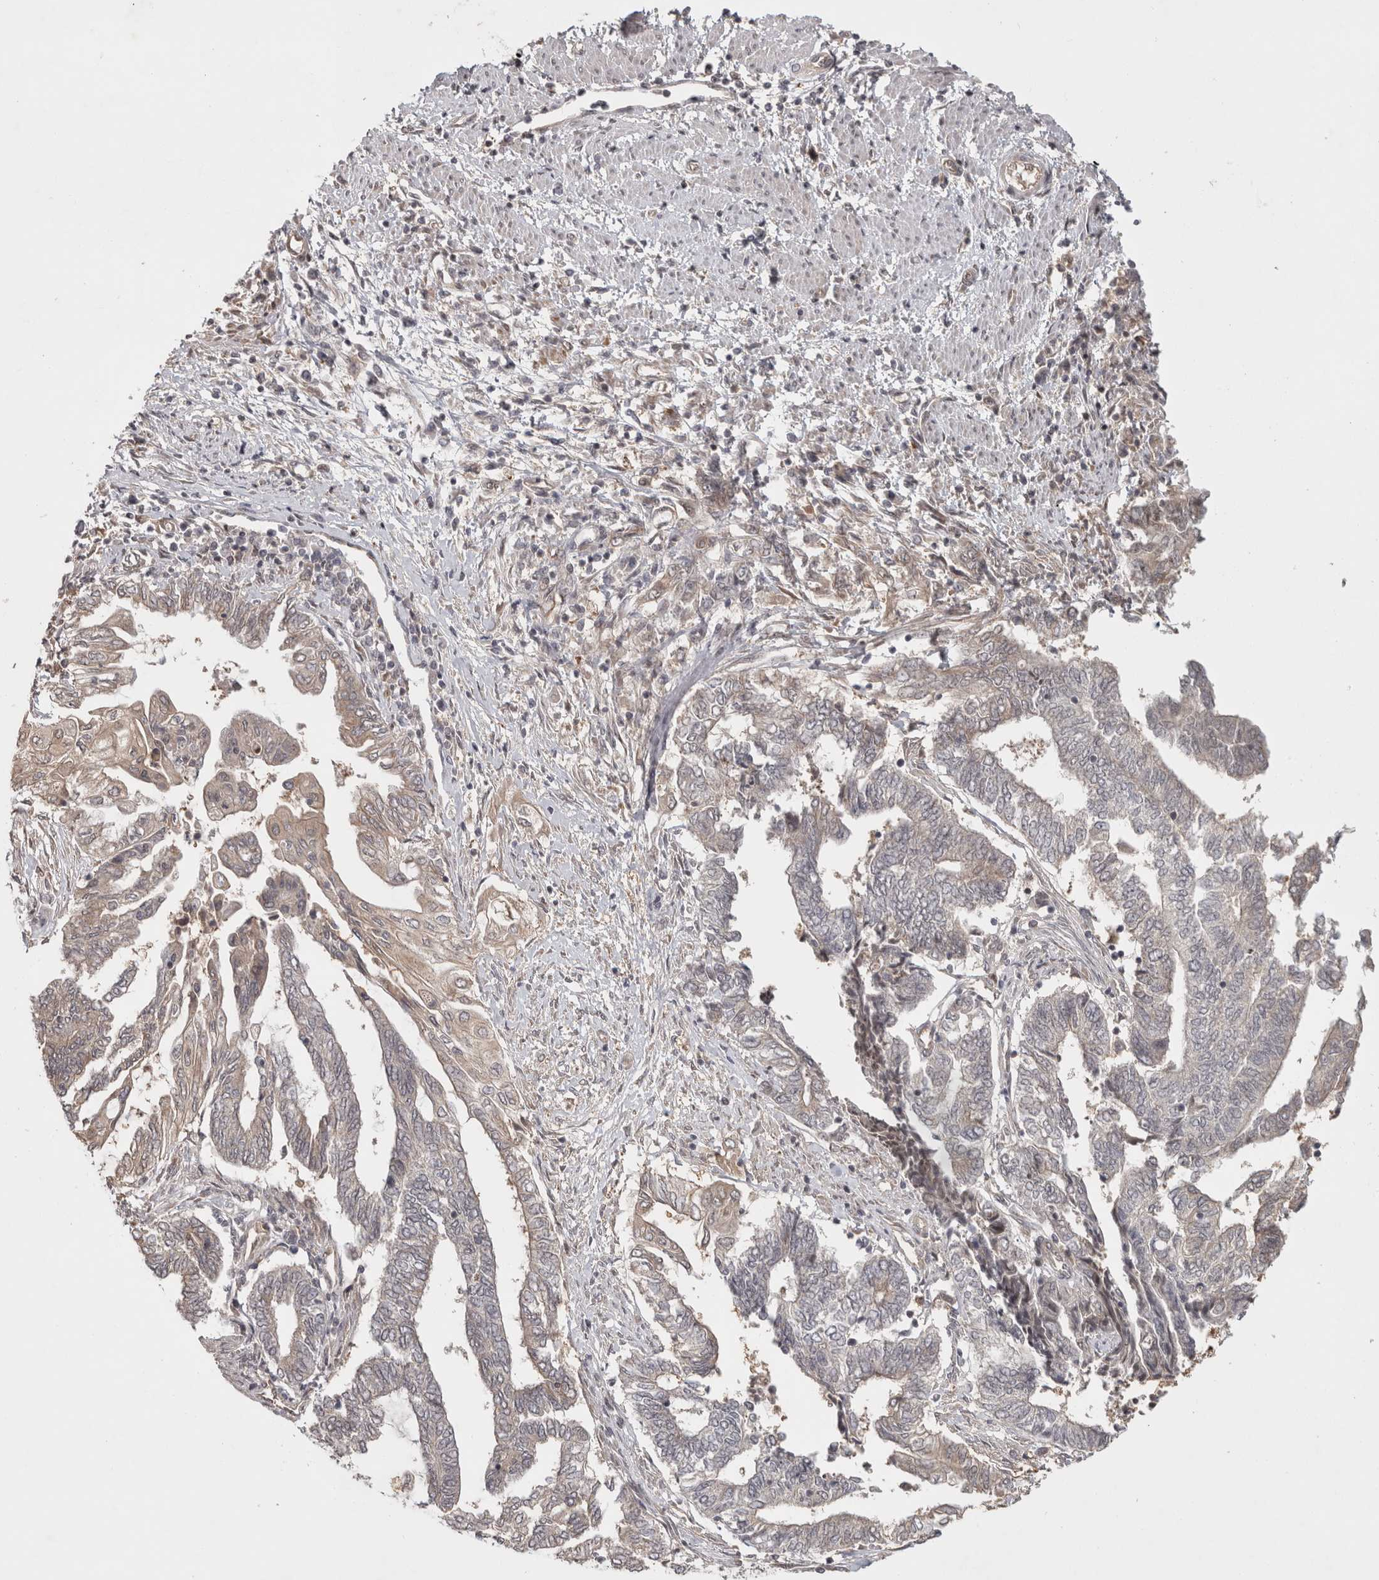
{"staining": {"intensity": "weak", "quantity": "<25%", "location": "cytoplasmic/membranous"}, "tissue": "endometrial cancer", "cell_type": "Tumor cells", "image_type": "cancer", "snomed": [{"axis": "morphology", "description": "Adenocarcinoma, NOS"}, {"axis": "topography", "description": "Uterus"}, {"axis": "topography", "description": "Endometrium"}], "caption": "The immunohistochemistry image has no significant positivity in tumor cells of endometrial adenocarcinoma tissue.", "gene": "ZNF318", "patient": {"sex": "female", "age": 70}}